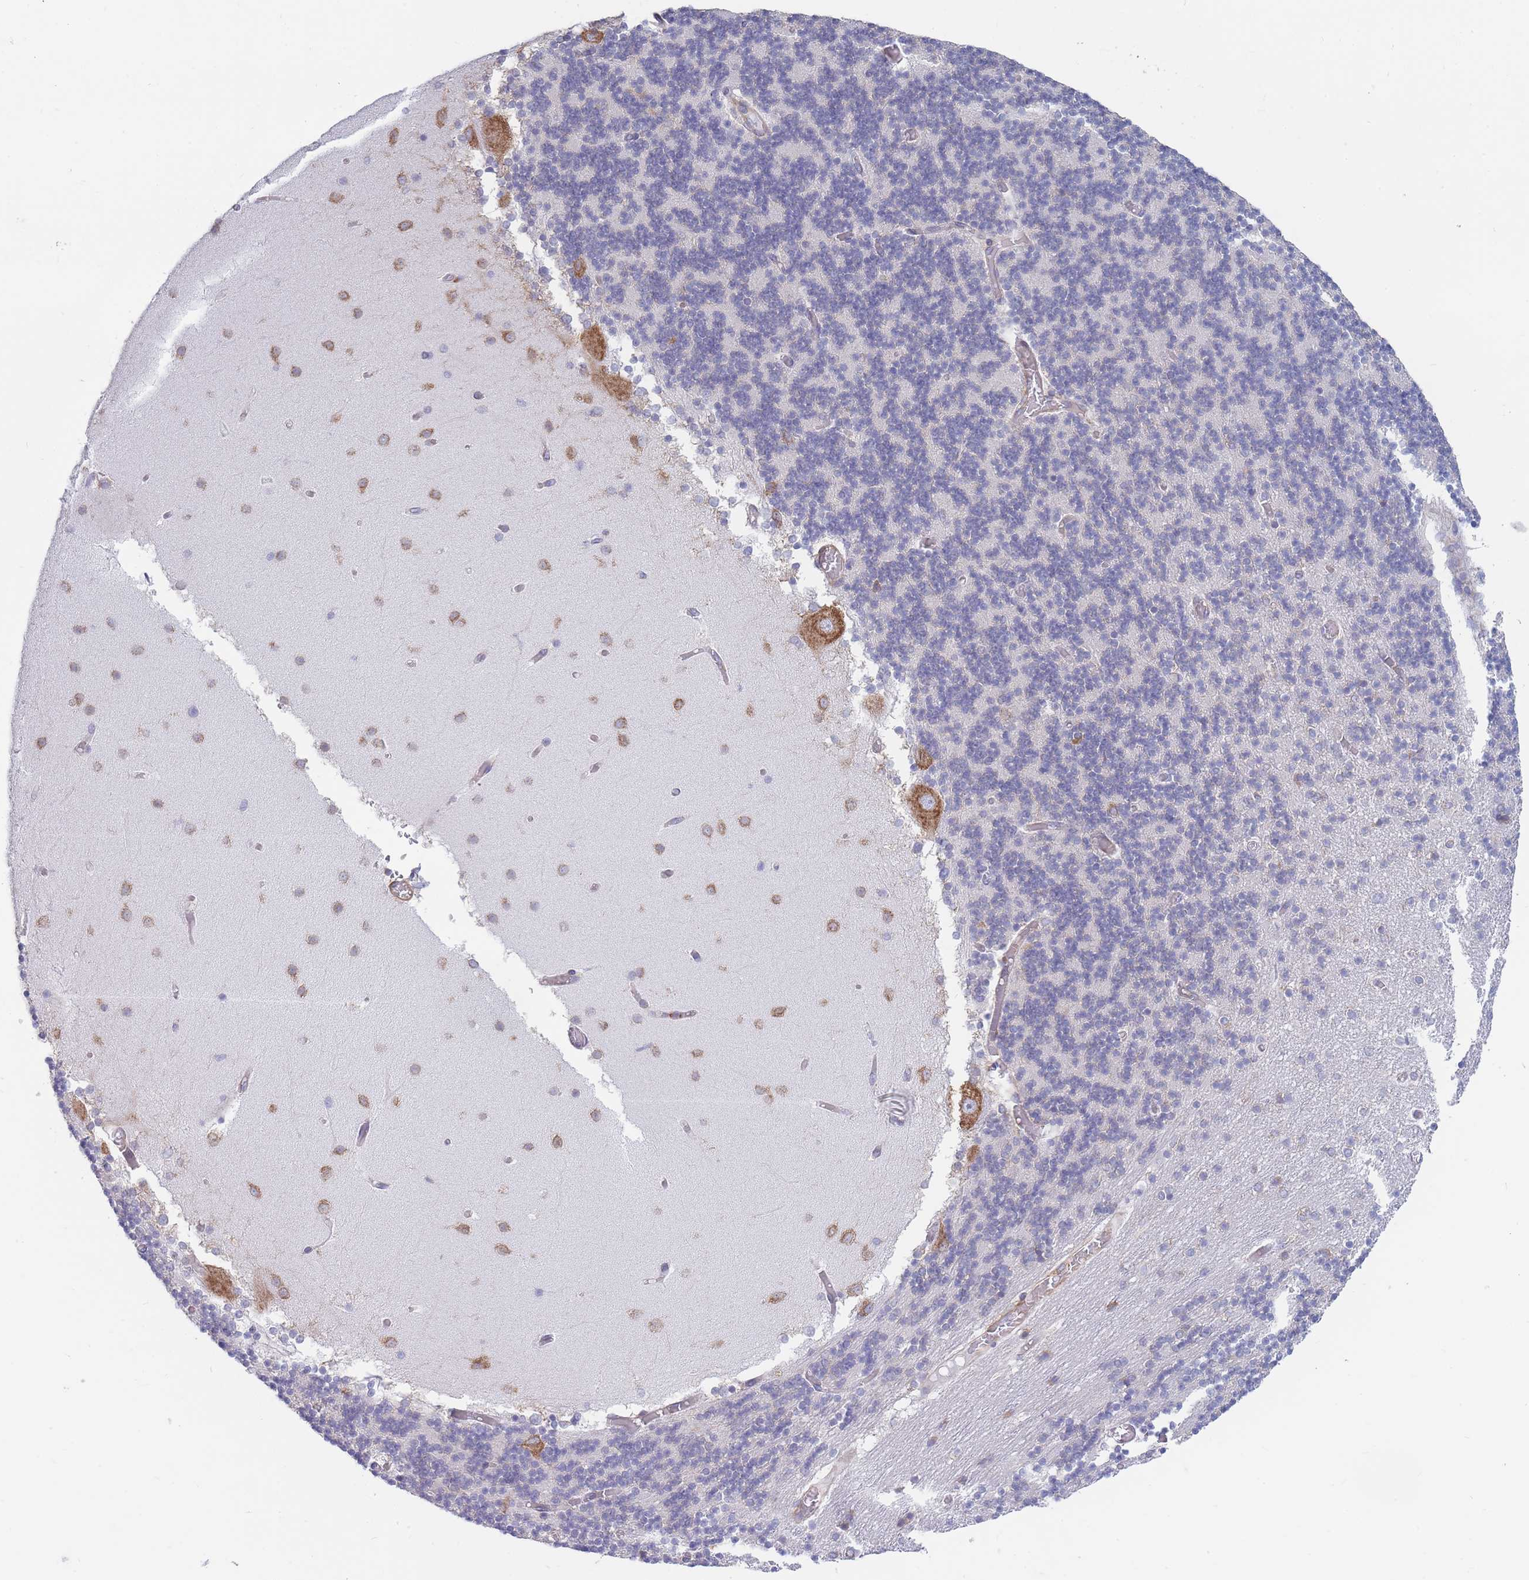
{"staining": {"intensity": "negative", "quantity": "none", "location": "none"}, "tissue": "cerebellum", "cell_type": "Cells in granular layer", "image_type": "normal", "snomed": [{"axis": "morphology", "description": "Normal tissue, NOS"}, {"axis": "topography", "description": "Cerebellum"}], "caption": "Human cerebellum stained for a protein using immunohistochemistry reveals no expression in cells in granular layer.", "gene": "RPL8", "patient": {"sex": "female", "age": 28}}